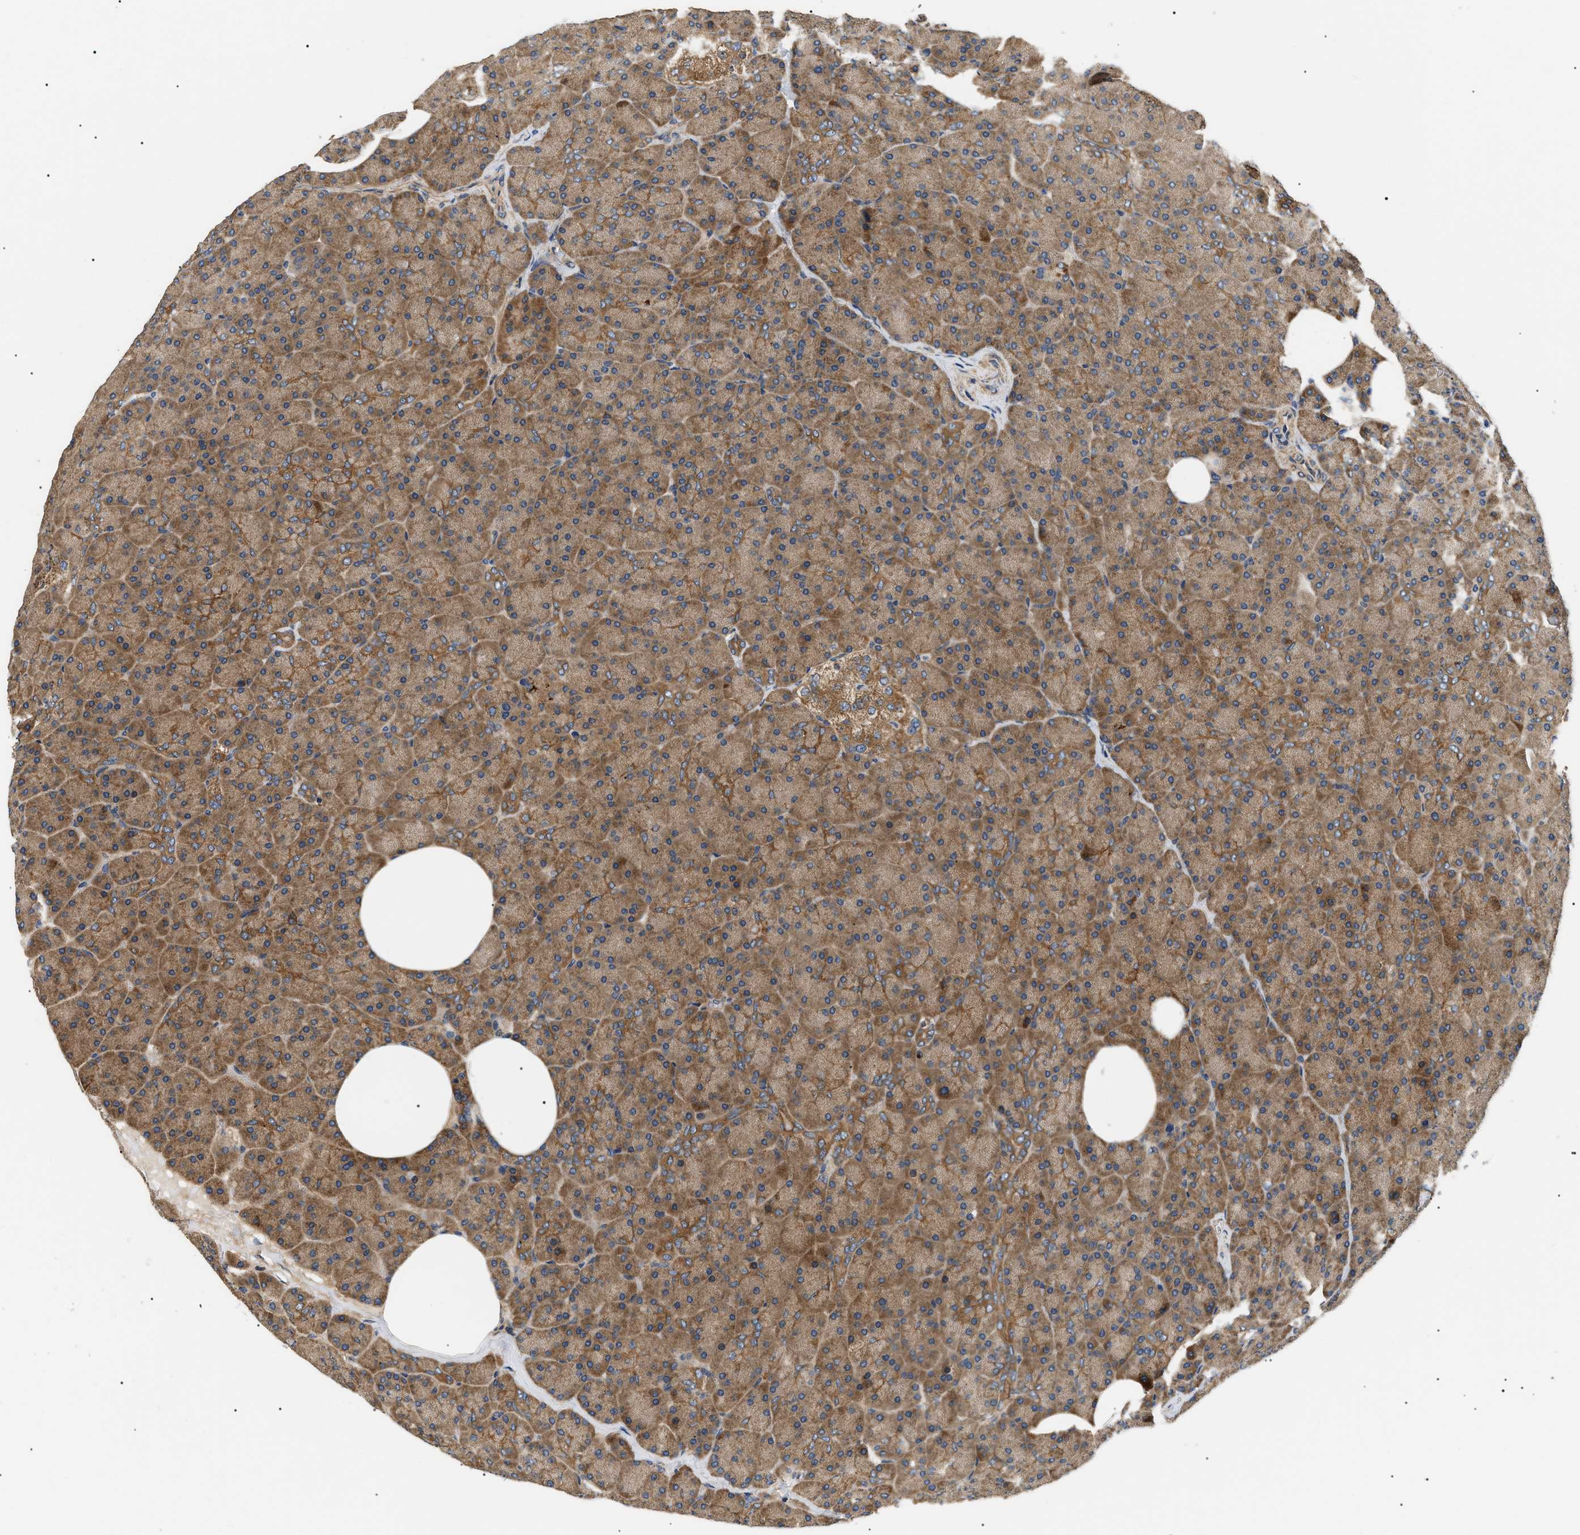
{"staining": {"intensity": "moderate", "quantity": ">75%", "location": "cytoplasmic/membranous"}, "tissue": "pancreas", "cell_type": "Exocrine glandular cells", "image_type": "normal", "snomed": [{"axis": "morphology", "description": "Normal tissue, NOS"}, {"axis": "topography", "description": "Pancreas"}], "caption": "Immunohistochemistry (IHC) of benign human pancreas demonstrates medium levels of moderate cytoplasmic/membranous expression in approximately >75% of exocrine glandular cells.", "gene": "PPM1B", "patient": {"sex": "female", "age": 35}}